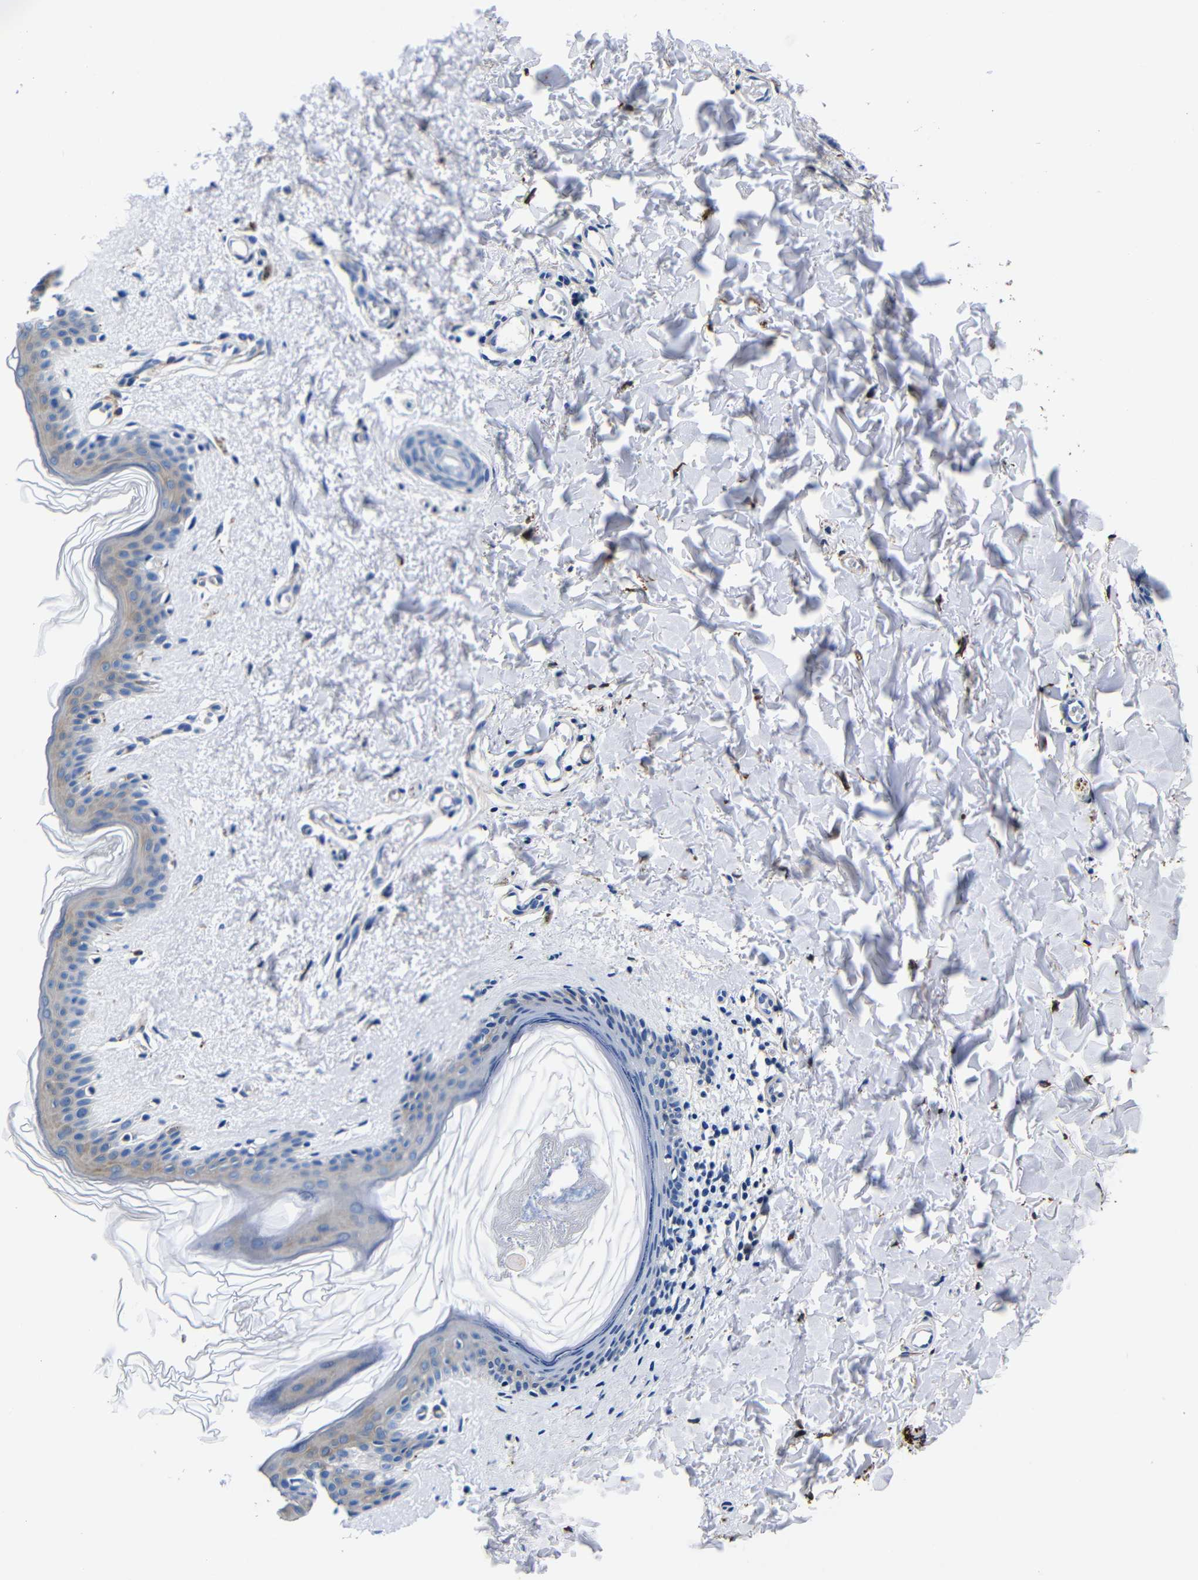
{"staining": {"intensity": "moderate", "quantity": "<25%", "location": "cytoplasmic/membranous"}, "tissue": "skin", "cell_type": "Fibroblasts", "image_type": "normal", "snomed": [{"axis": "morphology", "description": "Normal tissue, NOS"}, {"axis": "topography", "description": "Skin"}], "caption": "IHC of benign human skin demonstrates low levels of moderate cytoplasmic/membranous expression in approximately <25% of fibroblasts. The protein of interest is shown in brown color, while the nuclei are stained blue.", "gene": "LRIG1", "patient": {"sex": "female", "age": 41}}